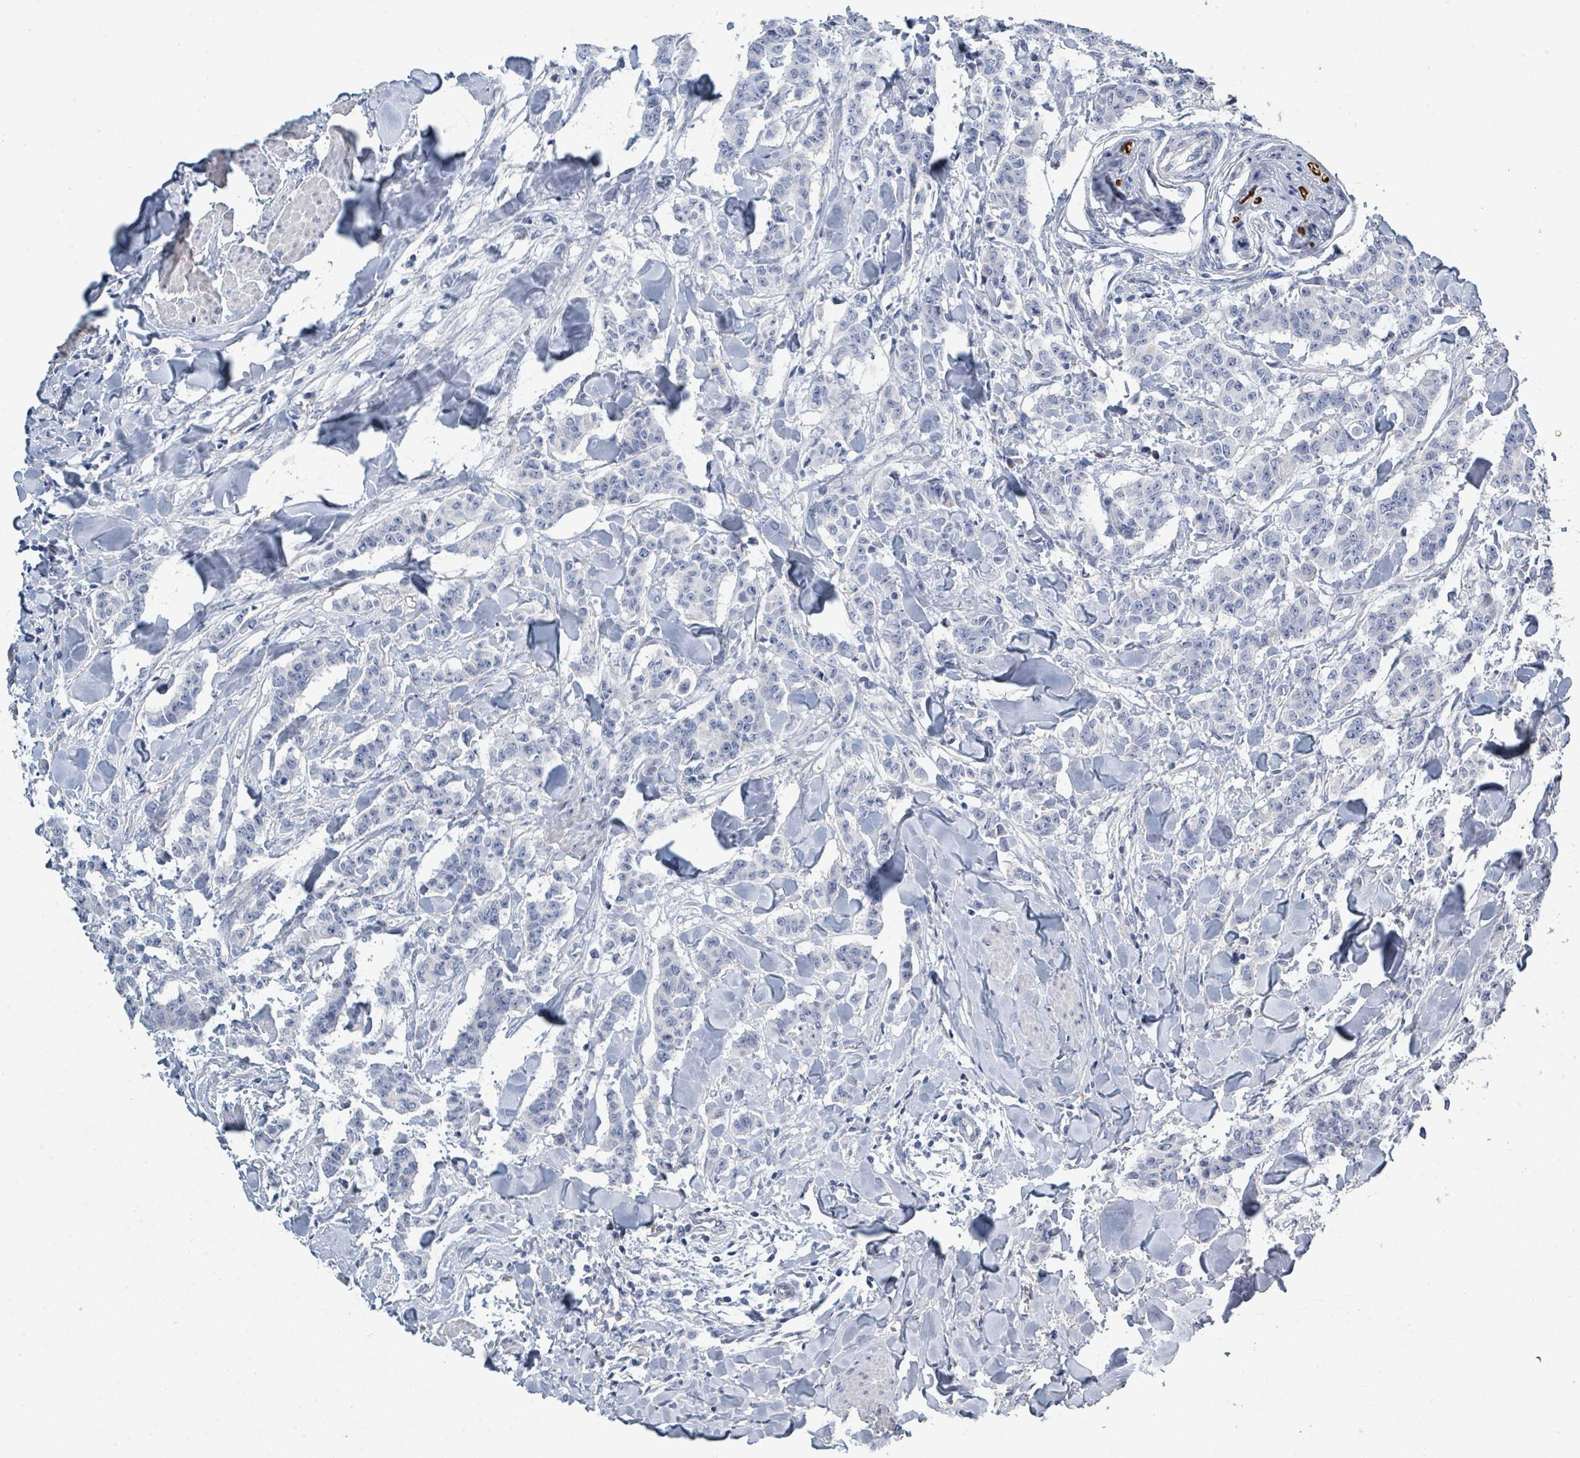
{"staining": {"intensity": "negative", "quantity": "none", "location": "none"}, "tissue": "breast cancer", "cell_type": "Tumor cells", "image_type": "cancer", "snomed": [{"axis": "morphology", "description": "Duct carcinoma"}, {"axis": "topography", "description": "Breast"}], "caption": "IHC image of neoplastic tissue: human infiltrating ductal carcinoma (breast) stained with DAB (3,3'-diaminobenzidine) exhibits no significant protein staining in tumor cells. (DAB (3,3'-diaminobenzidine) IHC with hematoxylin counter stain).", "gene": "RAB33B", "patient": {"sex": "female", "age": 40}}